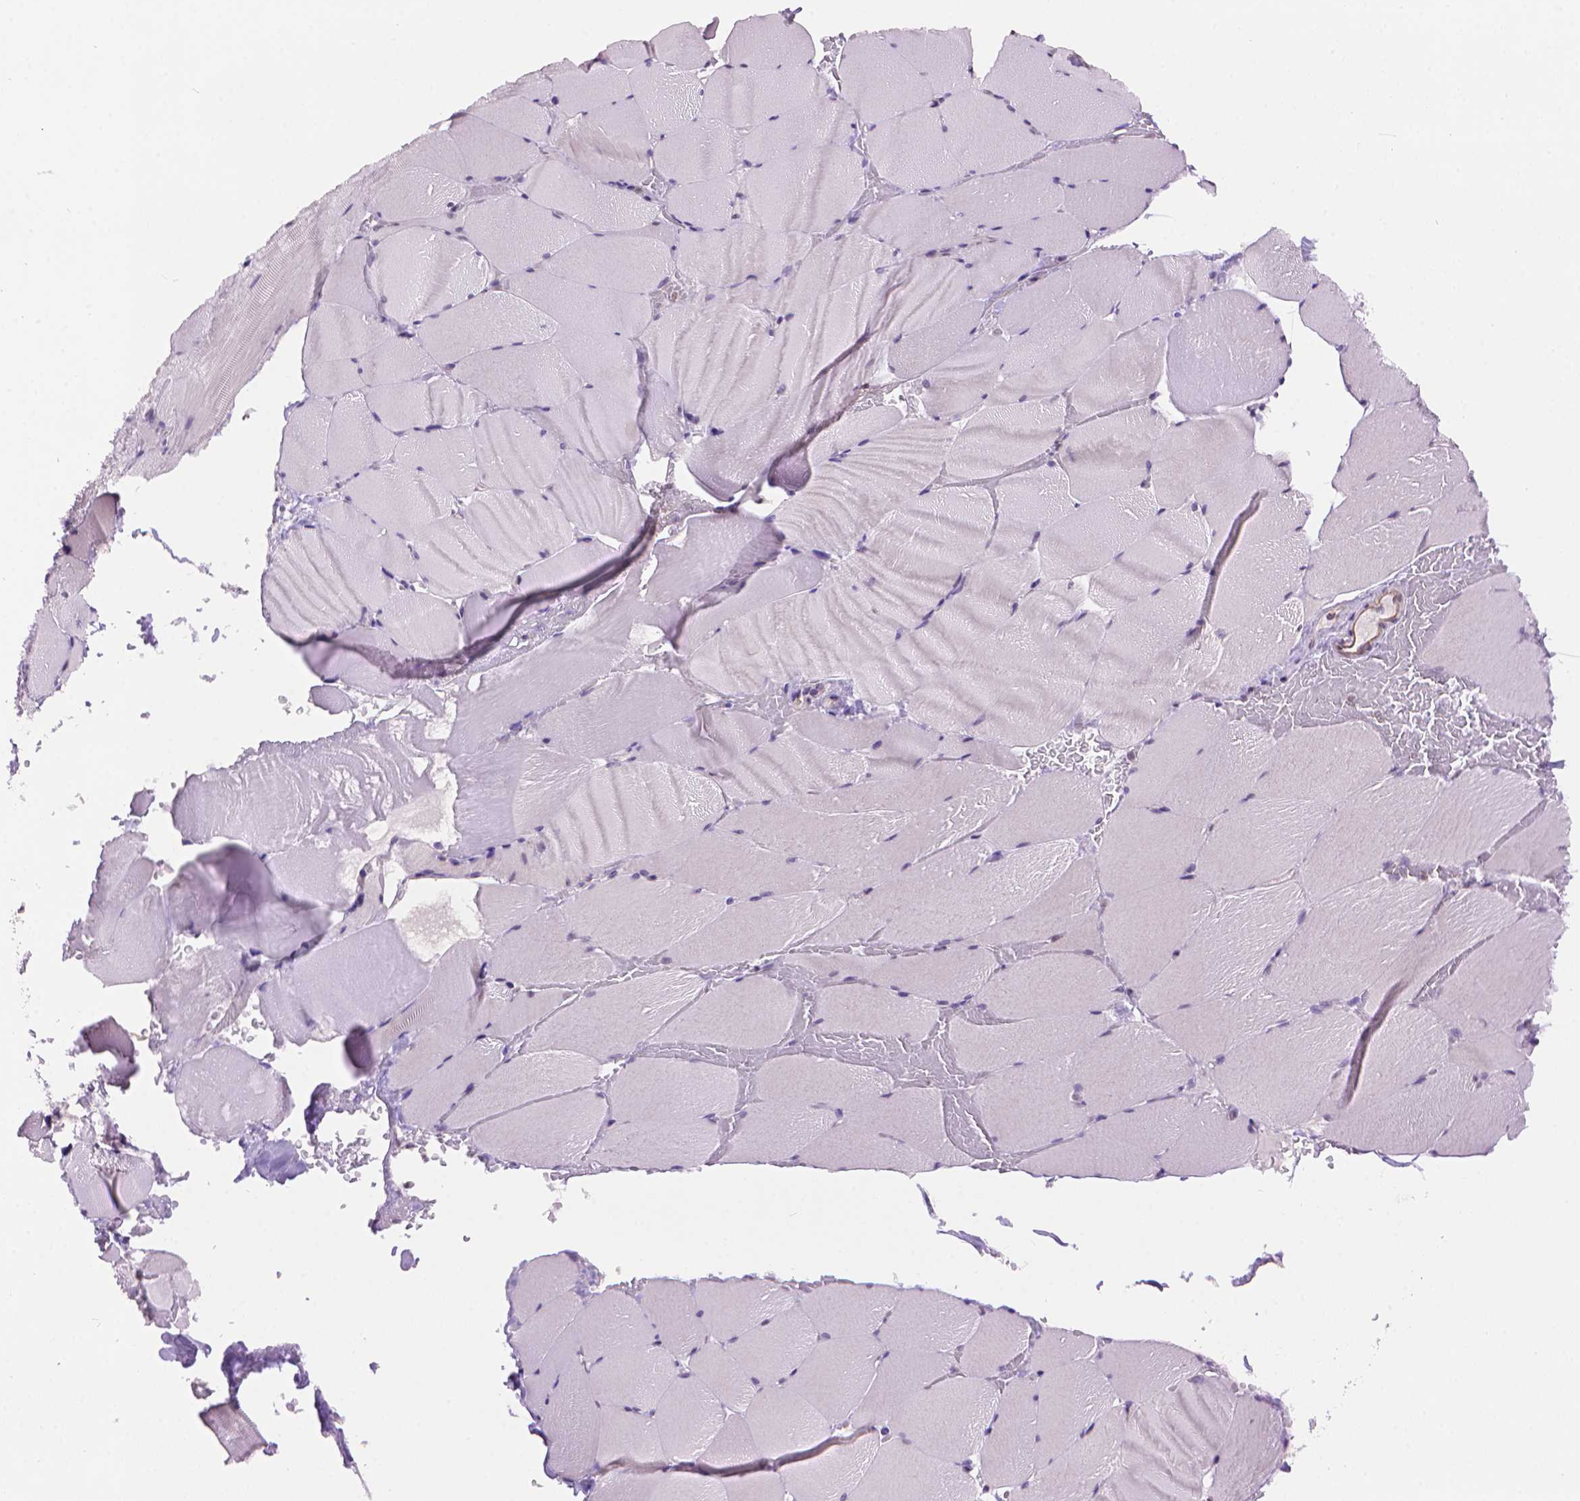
{"staining": {"intensity": "negative", "quantity": "none", "location": "none"}, "tissue": "skeletal muscle", "cell_type": "Myocytes", "image_type": "normal", "snomed": [{"axis": "morphology", "description": "Normal tissue, NOS"}, {"axis": "topography", "description": "Skeletal muscle"}], "caption": "Immunohistochemistry (IHC) of unremarkable human skeletal muscle exhibits no expression in myocytes.", "gene": "TMEM184A", "patient": {"sex": "female", "age": 37}}